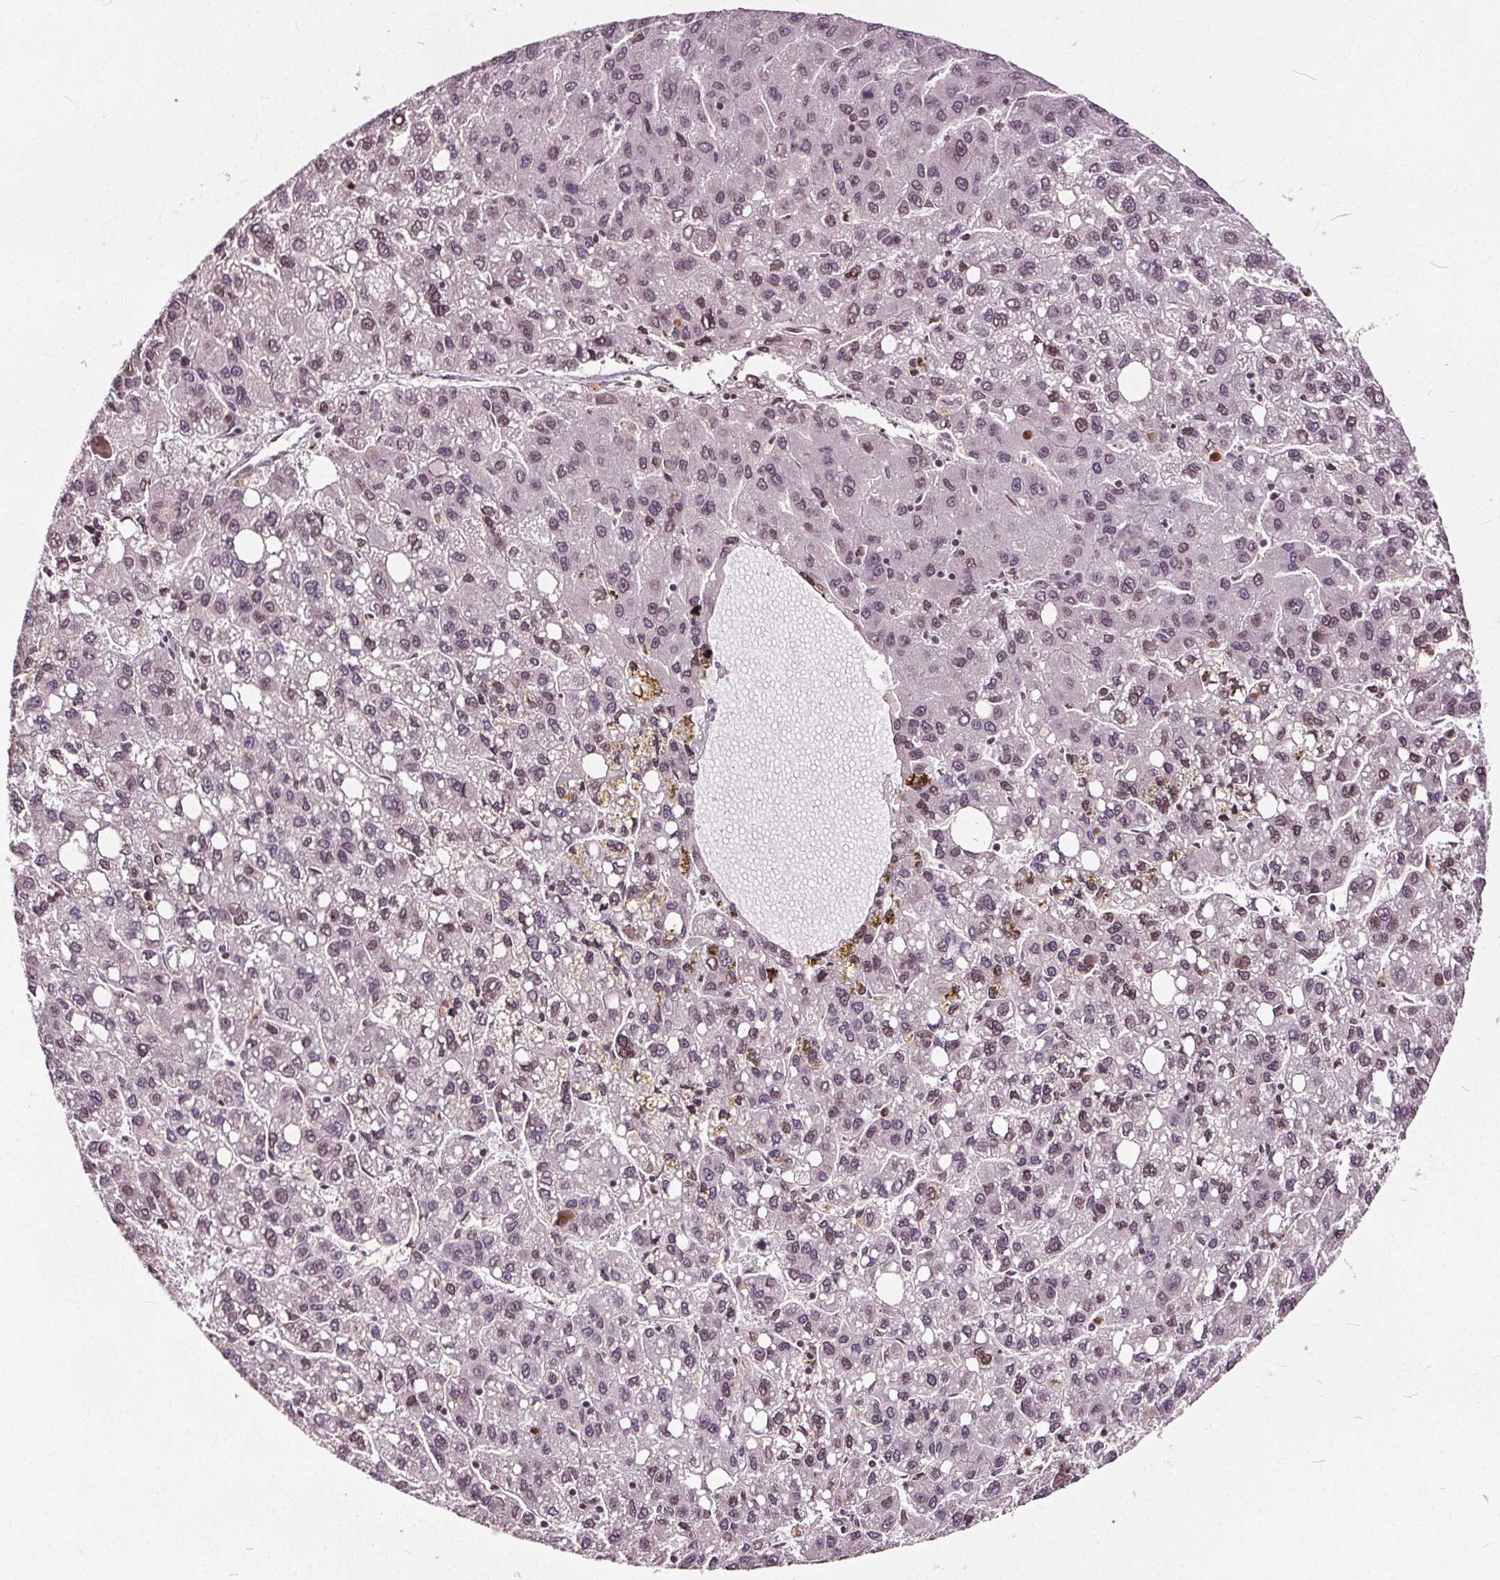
{"staining": {"intensity": "moderate", "quantity": "<25%", "location": "cytoplasmic/membranous,nuclear"}, "tissue": "liver cancer", "cell_type": "Tumor cells", "image_type": "cancer", "snomed": [{"axis": "morphology", "description": "Carcinoma, Hepatocellular, NOS"}, {"axis": "topography", "description": "Liver"}], "caption": "Tumor cells display low levels of moderate cytoplasmic/membranous and nuclear expression in about <25% of cells in human liver cancer (hepatocellular carcinoma).", "gene": "TTC39C", "patient": {"sex": "female", "age": 82}}